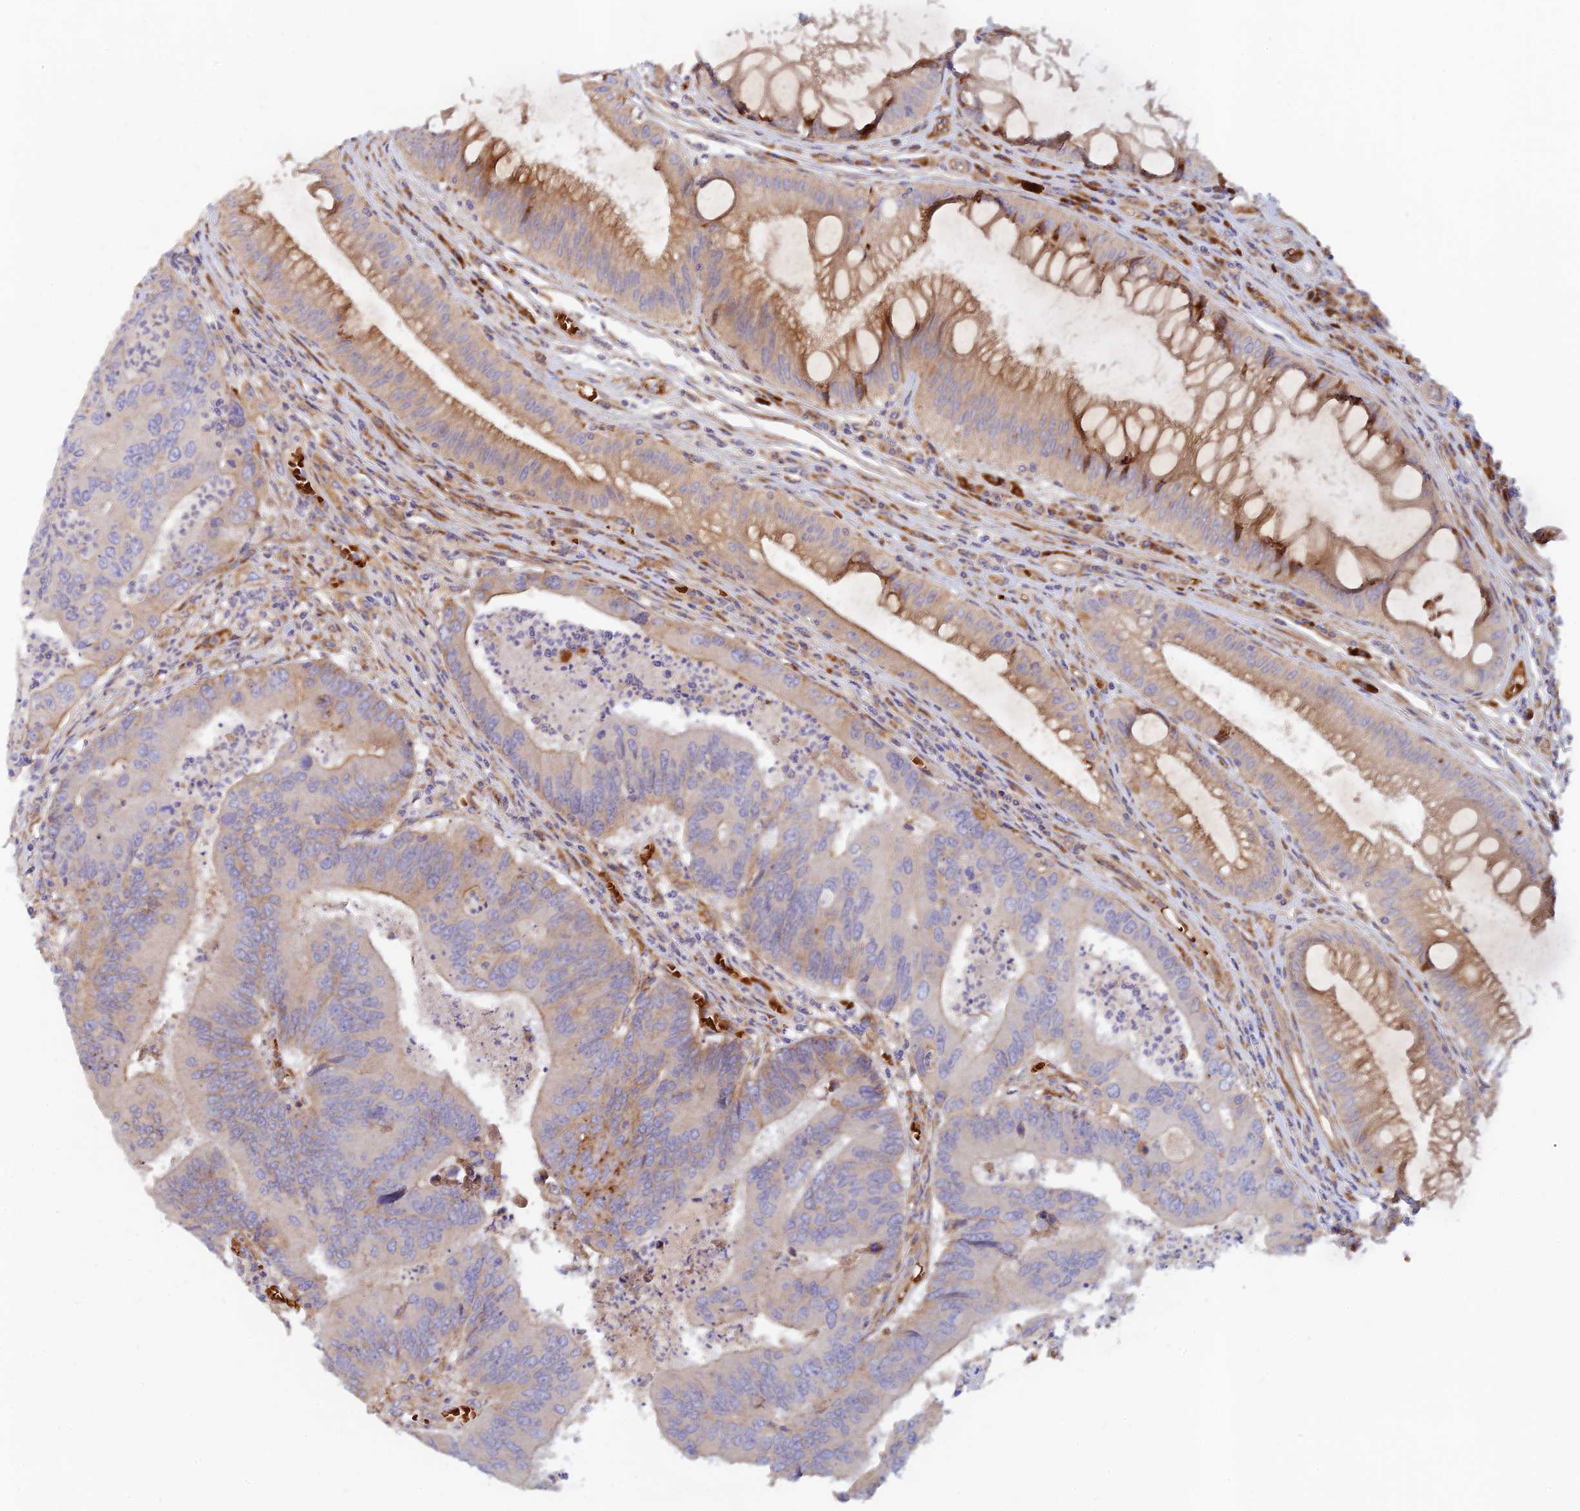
{"staining": {"intensity": "moderate", "quantity": "<25%", "location": "cytoplasmic/membranous"}, "tissue": "colorectal cancer", "cell_type": "Tumor cells", "image_type": "cancer", "snomed": [{"axis": "morphology", "description": "Adenocarcinoma, NOS"}, {"axis": "topography", "description": "Colon"}], "caption": "A low amount of moderate cytoplasmic/membranous expression is identified in about <25% of tumor cells in colorectal cancer tissue. The staining was performed using DAB (3,3'-diaminobenzidine) to visualize the protein expression in brown, while the nuclei were stained in blue with hematoxylin (Magnification: 20x).", "gene": "GMCL1", "patient": {"sex": "female", "age": 67}}